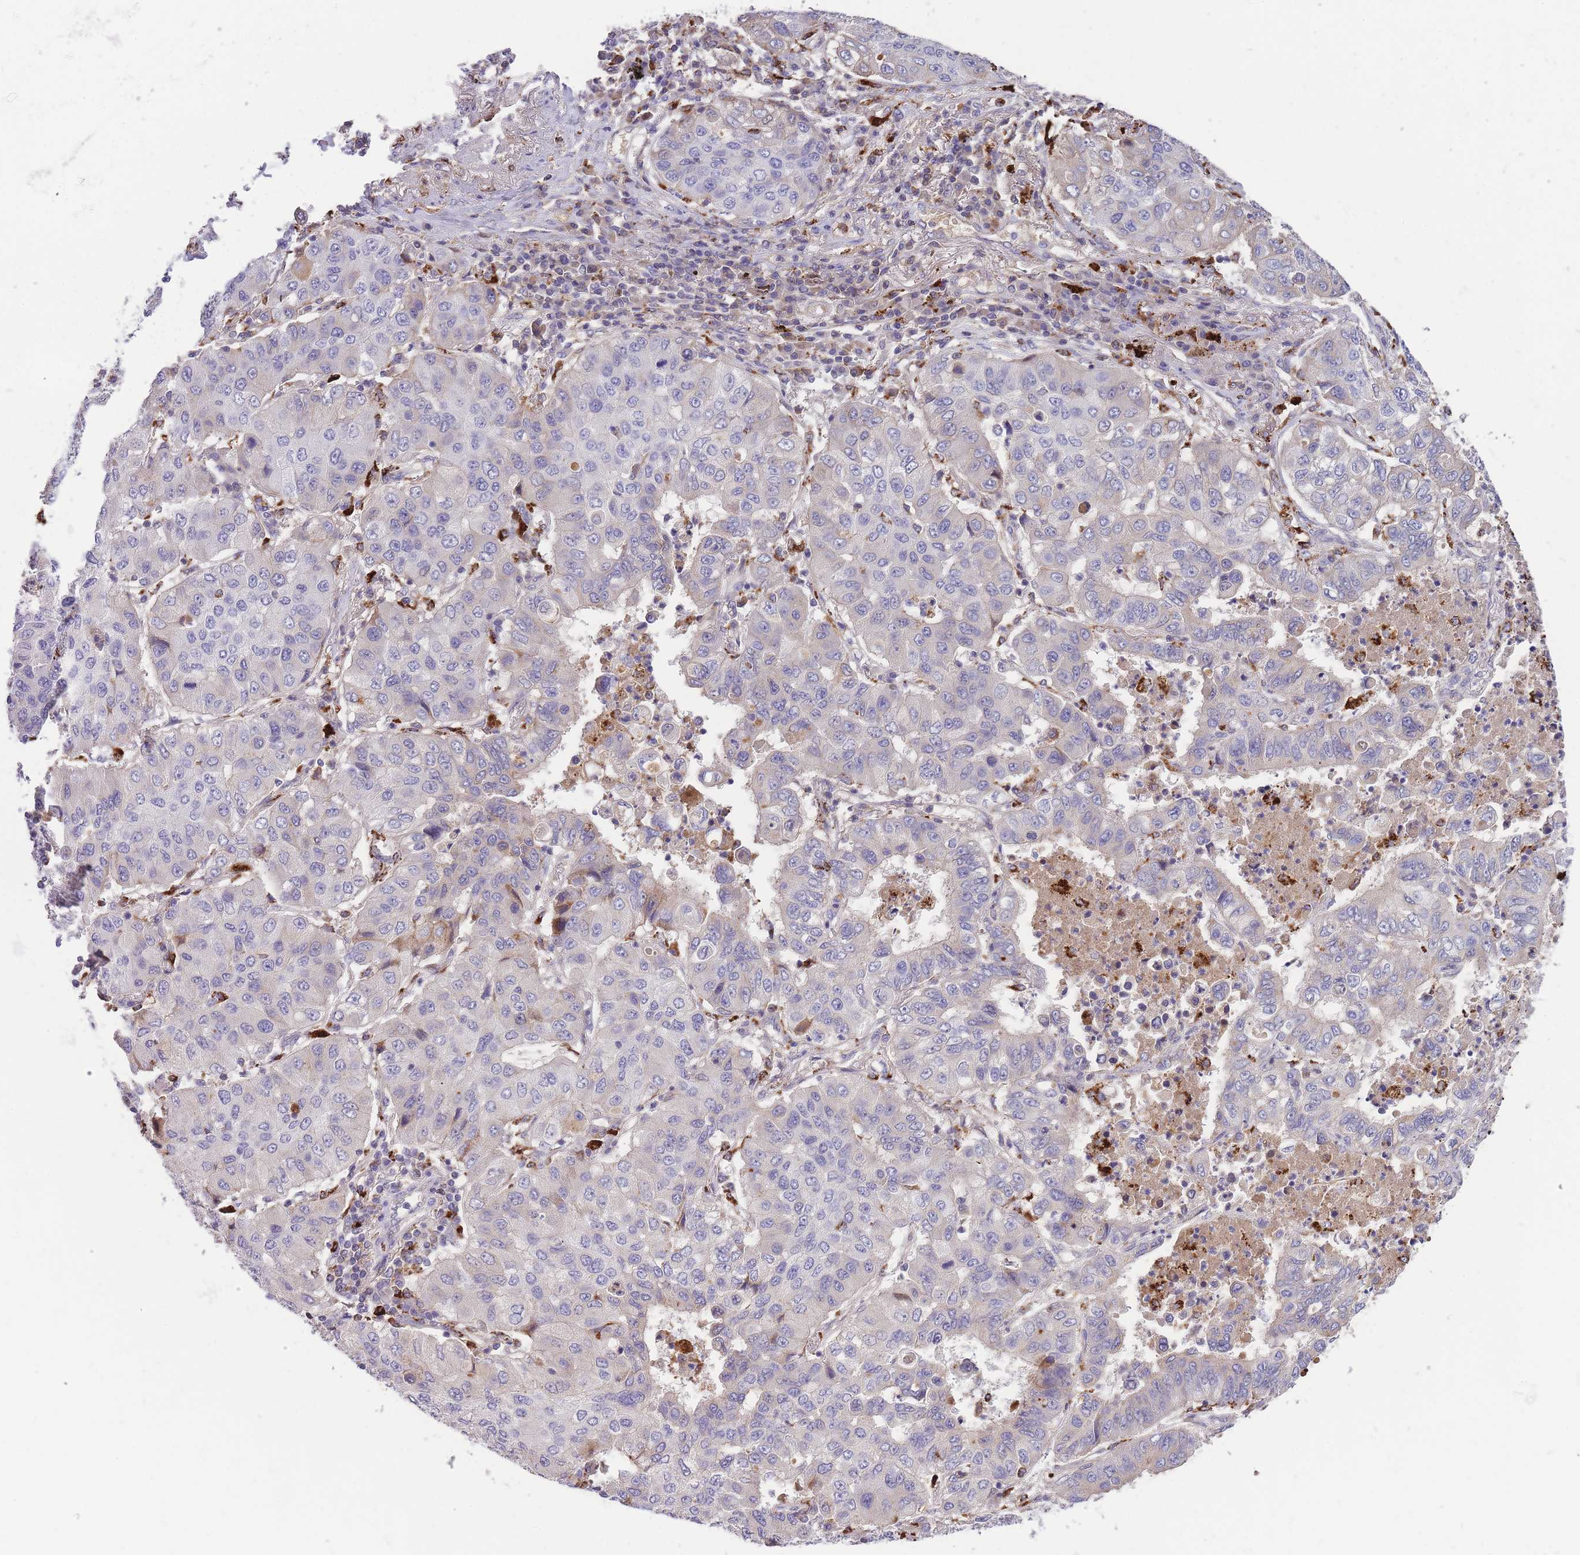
{"staining": {"intensity": "negative", "quantity": "none", "location": "none"}, "tissue": "lung cancer", "cell_type": "Tumor cells", "image_type": "cancer", "snomed": [{"axis": "morphology", "description": "Squamous cell carcinoma, NOS"}, {"axis": "topography", "description": "Lung"}], "caption": "This is an immunohistochemistry image of lung cancer (squamous cell carcinoma). There is no staining in tumor cells.", "gene": "GNAT1", "patient": {"sex": "male", "age": 74}}